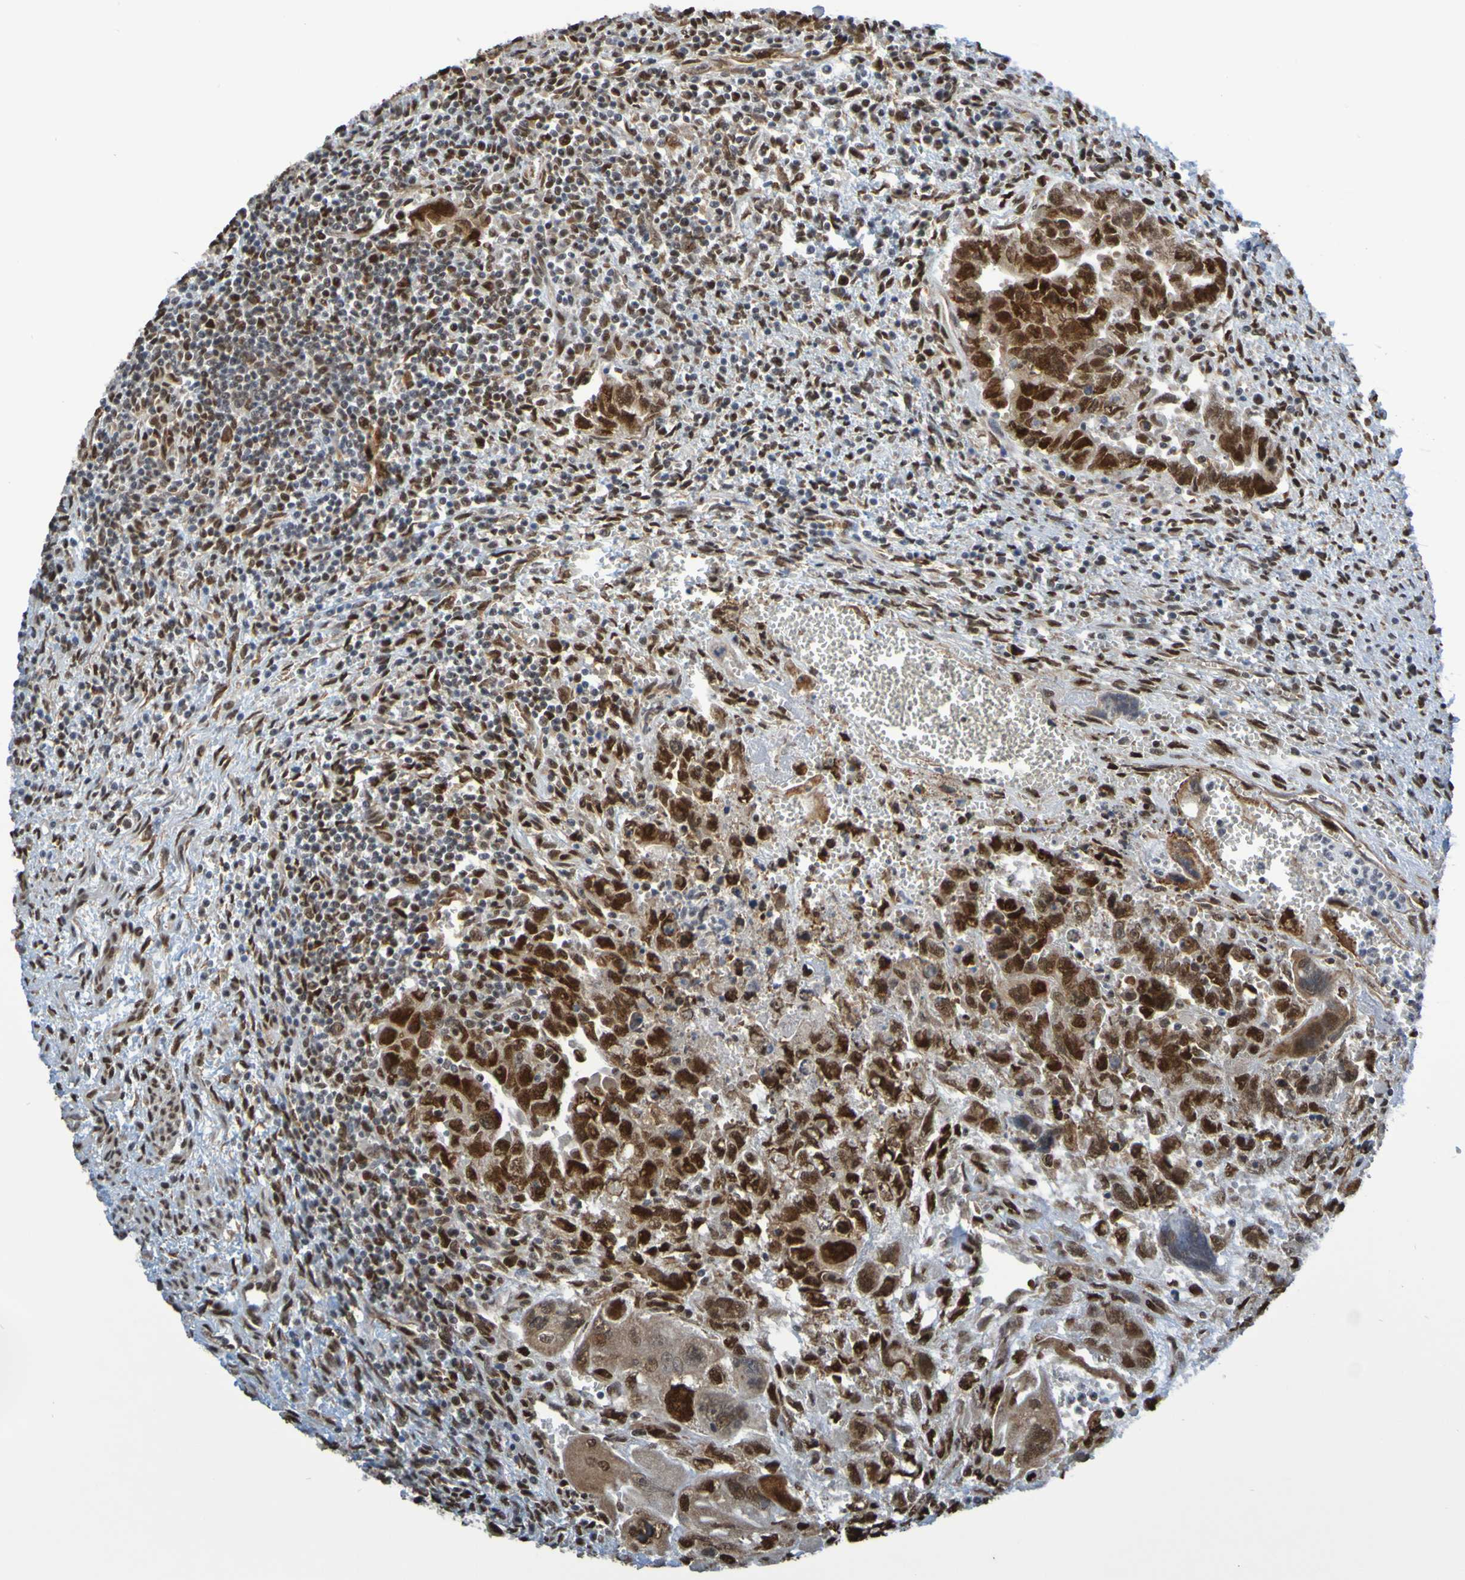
{"staining": {"intensity": "strong", "quantity": ">75%", "location": "nuclear"}, "tissue": "testis cancer", "cell_type": "Tumor cells", "image_type": "cancer", "snomed": [{"axis": "morphology", "description": "Carcinoma, Embryonal, NOS"}, {"axis": "topography", "description": "Testis"}], "caption": "Testis cancer stained with immunohistochemistry shows strong nuclear expression in approximately >75% of tumor cells.", "gene": "HDAC2", "patient": {"sex": "male", "age": 28}}